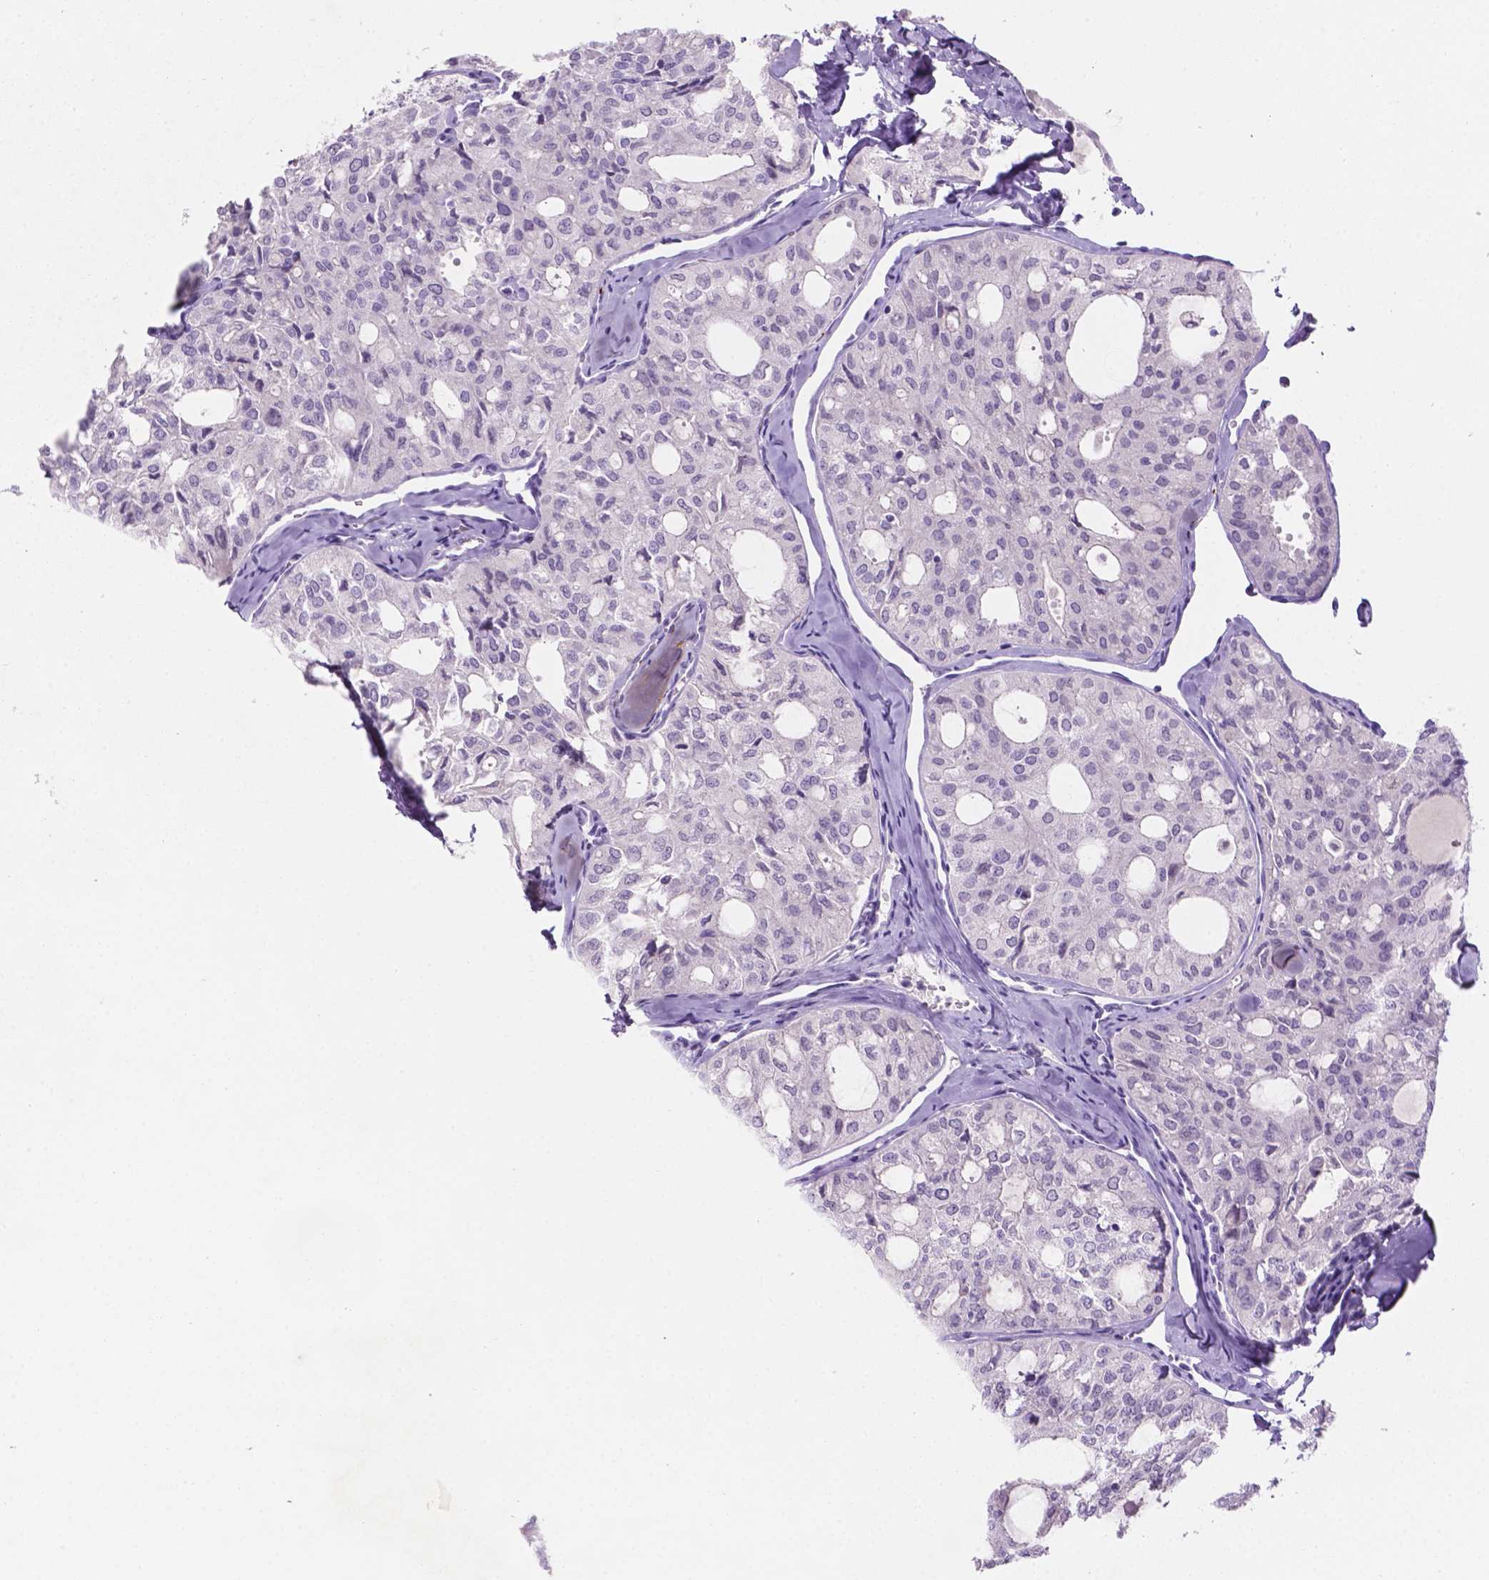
{"staining": {"intensity": "negative", "quantity": "none", "location": "none"}, "tissue": "thyroid cancer", "cell_type": "Tumor cells", "image_type": "cancer", "snomed": [{"axis": "morphology", "description": "Follicular adenoma carcinoma, NOS"}, {"axis": "topography", "description": "Thyroid gland"}], "caption": "IHC micrograph of thyroid follicular adenoma carcinoma stained for a protein (brown), which exhibits no expression in tumor cells.", "gene": "EBLN2", "patient": {"sex": "male", "age": 75}}